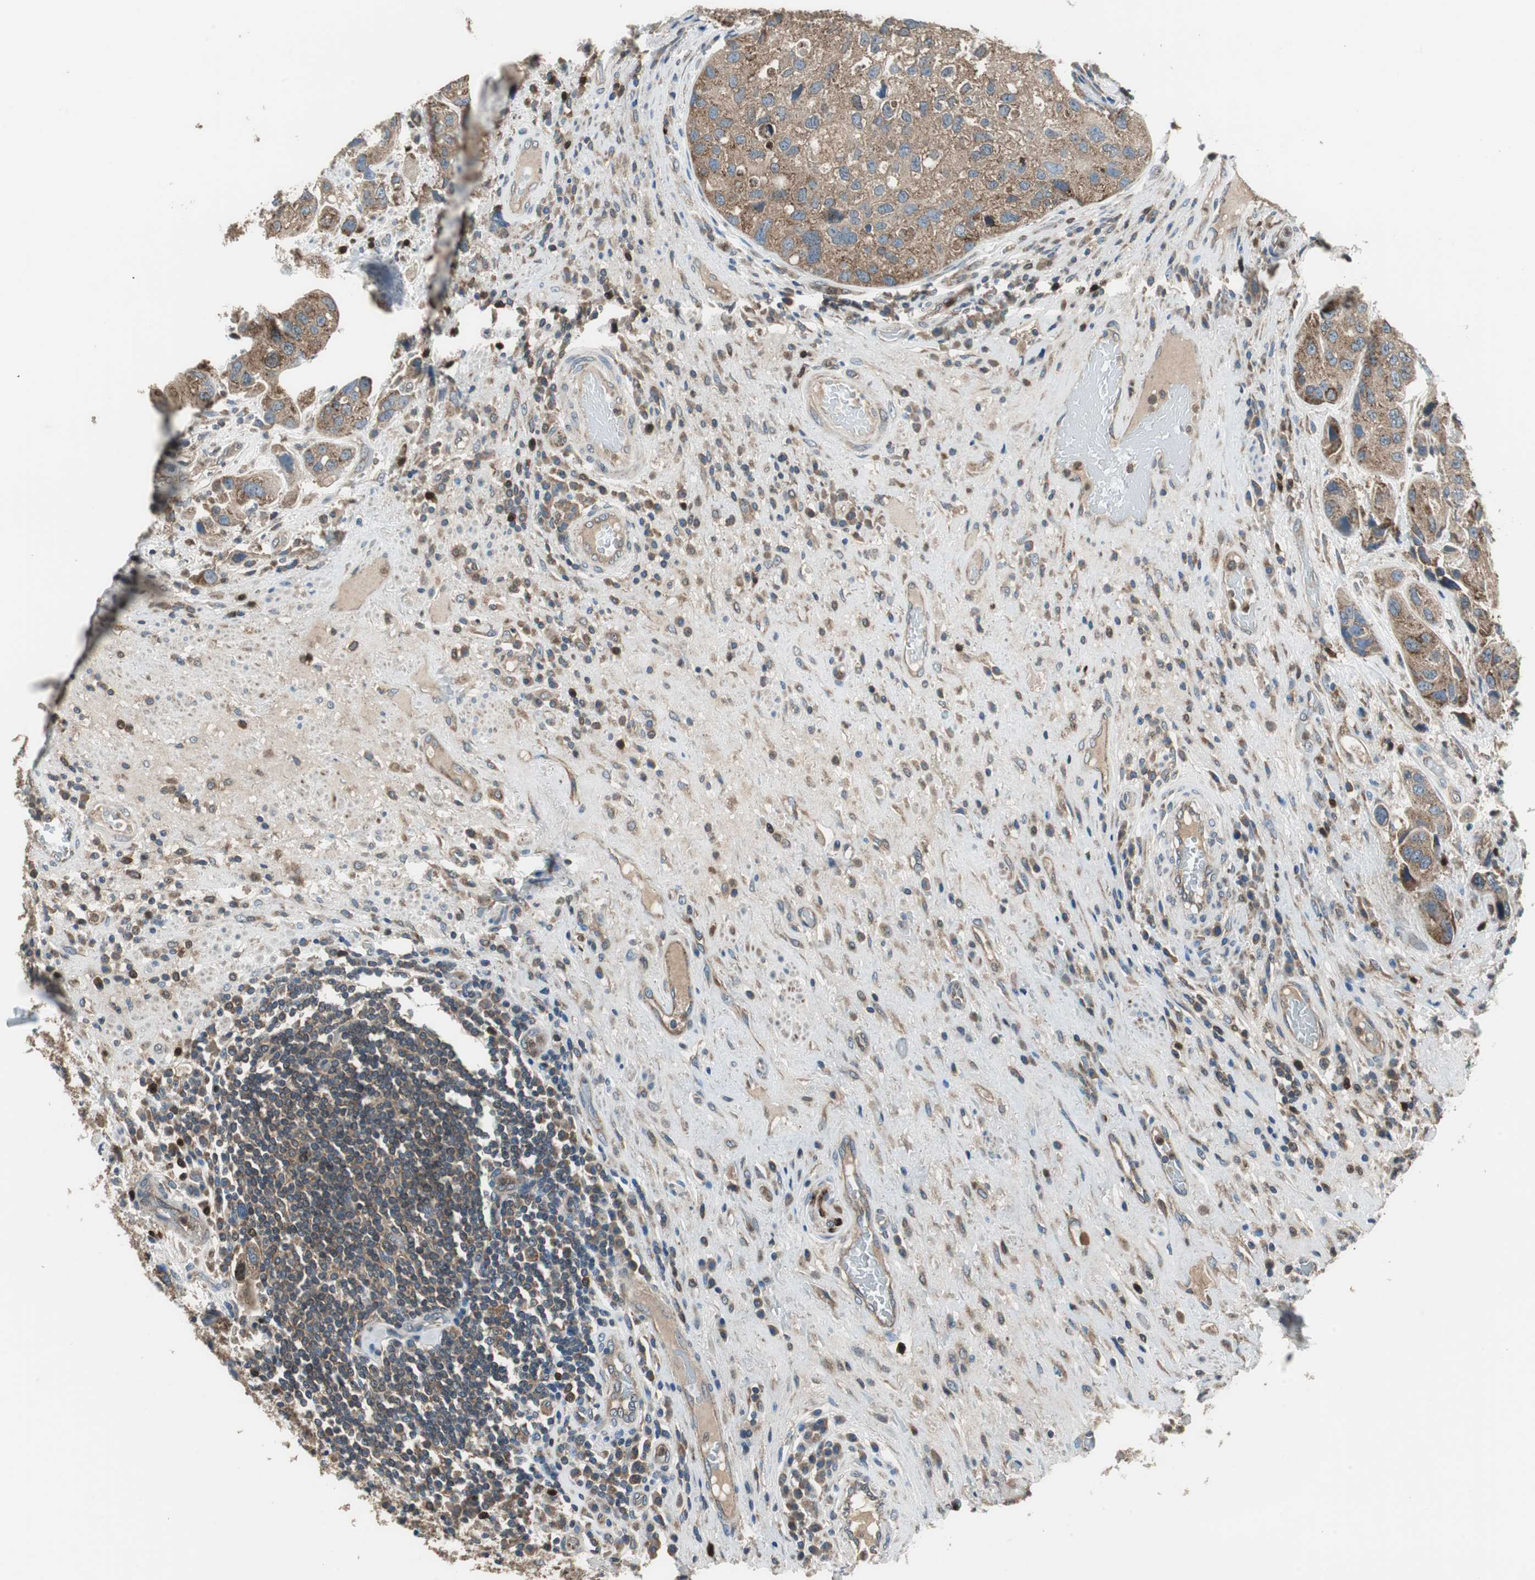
{"staining": {"intensity": "moderate", "quantity": ">75%", "location": "cytoplasmic/membranous"}, "tissue": "urothelial cancer", "cell_type": "Tumor cells", "image_type": "cancer", "snomed": [{"axis": "morphology", "description": "Urothelial carcinoma, High grade"}, {"axis": "topography", "description": "Urinary bladder"}], "caption": "This is a micrograph of immunohistochemistry (IHC) staining of urothelial cancer, which shows moderate expression in the cytoplasmic/membranous of tumor cells.", "gene": "PI4KB", "patient": {"sex": "female", "age": 64}}